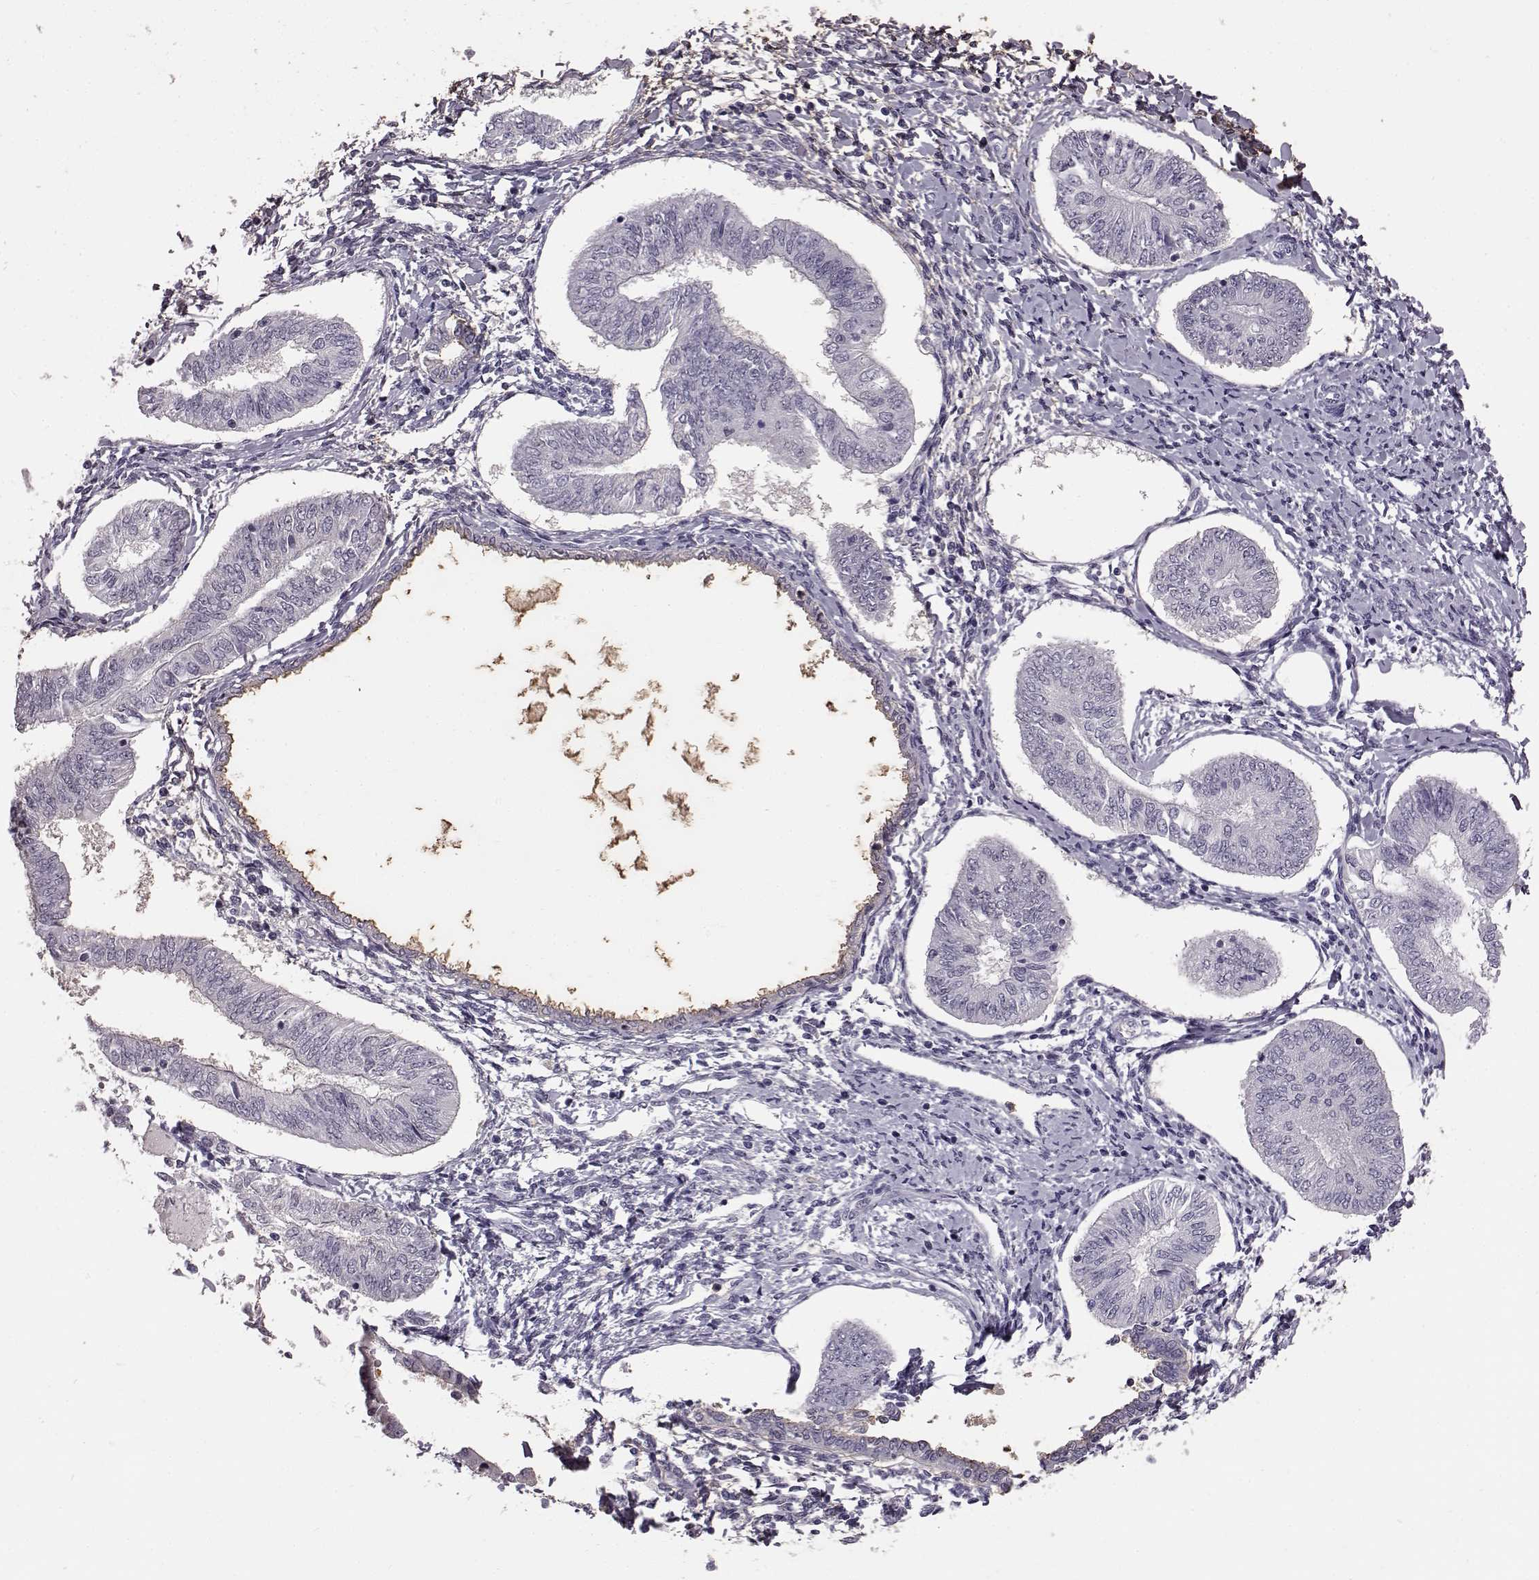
{"staining": {"intensity": "negative", "quantity": "none", "location": "none"}, "tissue": "endometrial cancer", "cell_type": "Tumor cells", "image_type": "cancer", "snomed": [{"axis": "morphology", "description": "Adenocarcinoma, NOS"}, {"axis": "topography", "description": "Endometrium"}], "caption": "A histopathology image of endometrial cancer (adenocarcinoma) stained for a protein displays no brown staining in tumor cells. Brightfield microscopy of IHC stained with DAB (3,3'-diaminobenzidine) (brown) and hematoxylin (blue), captured at high magnification.", "gene": "FUT4", "patient": {"sex": "female", "age": 58}}